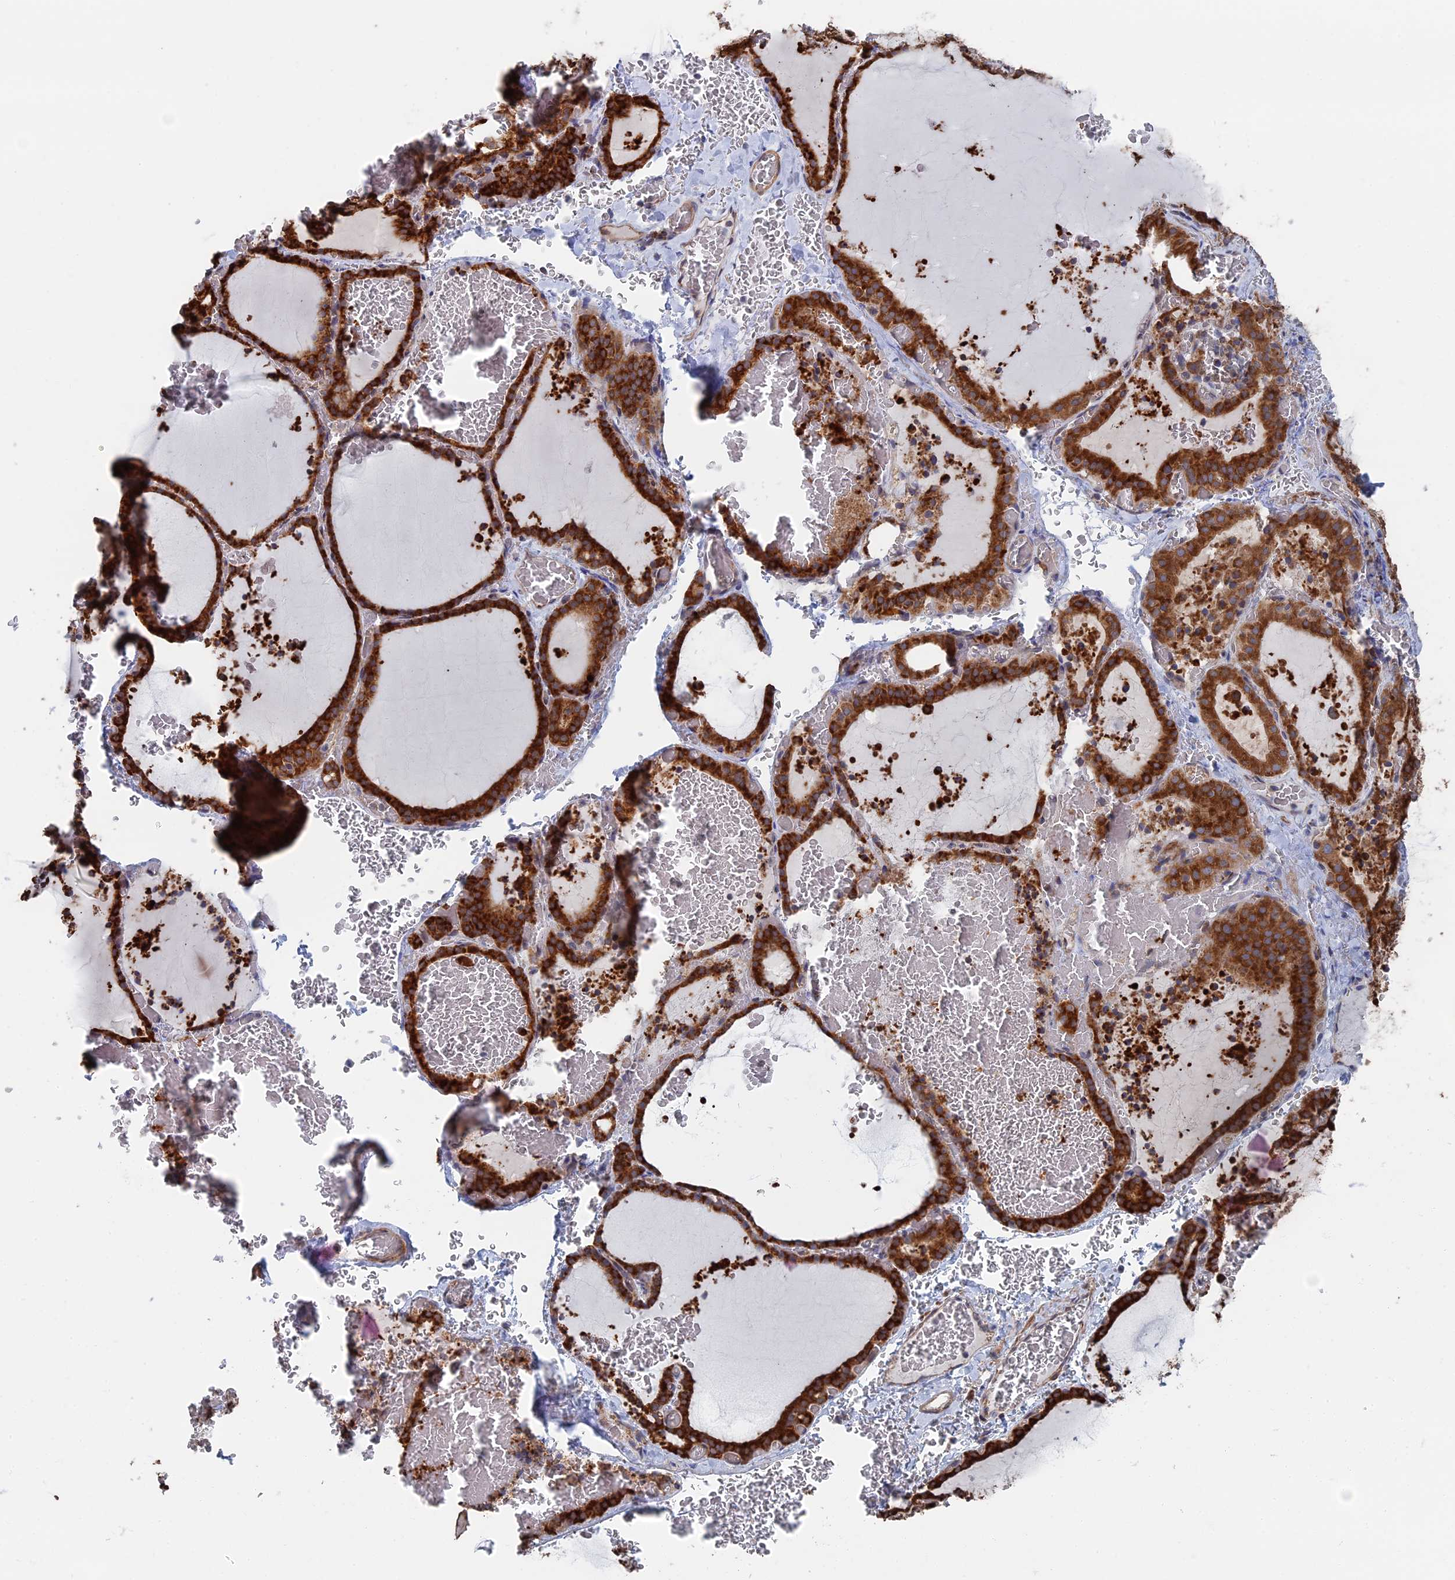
{"staining": {"intensity": "strong", "quantity": ">75%", "location": "cytoplasmic/membranous"}, "tissue": "thyroid gland", "cell_type": "Glandular cells", "image_type": "normal", "snomed": [{"axis": "morphology", "description": "Normal tissue, NOS"}, {"axis": "topography", "description": "Thyroid gland"}], "caption": "About >75% of glandular cells in normal thyroid gland exhibit strong cytoplasmic/membranous protein staining as visualized by brown immunohistochemical staining.", "gene": "BPIFB6", "patient": {"sex": "female", "age": 39}}